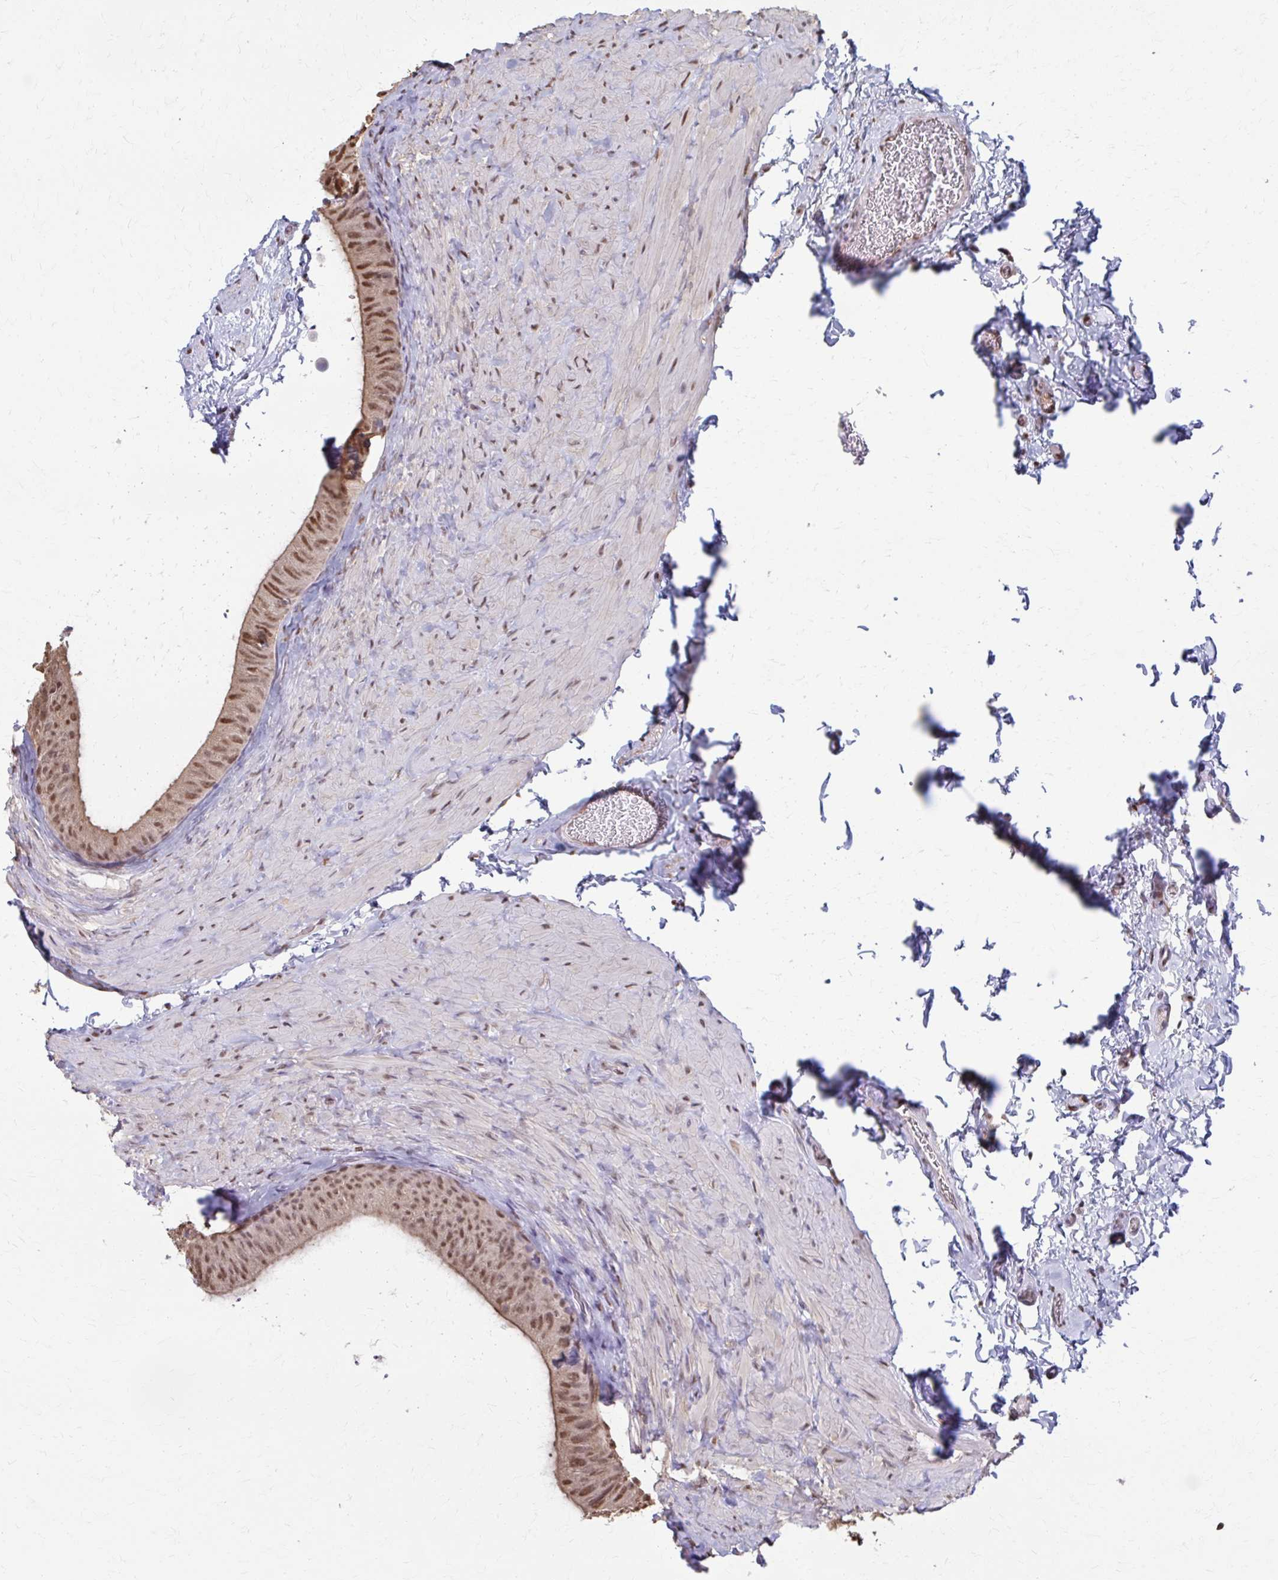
{"staining": {"intensity": "moderate", "quantity": ">75%", "location": "cytoplasmic/membranous,nuclear"}, "tissue": "epididymis", "cell_type": "Glandular cells", "image_type": "normal", "snomed": [{"axis": "morphology", "description": "Normal tissue, NOS"}, {"axis": "topography", "description": "Epididymis, spermatic cord, NOS"}, {"axis": "topography", "description": "Epididymis"}], "caption": "High-magnification brightfield microscopy of normal epididymis stained with DAB (brown) and counterstained with hematoxylin (blue). glandular cells exhibit moderate cytoplasmic/membranous,nuclear staining is appreciated in approximately>75% of cells.", "gene": "ING4", "patient": {"sex": "male", "age": 31}}